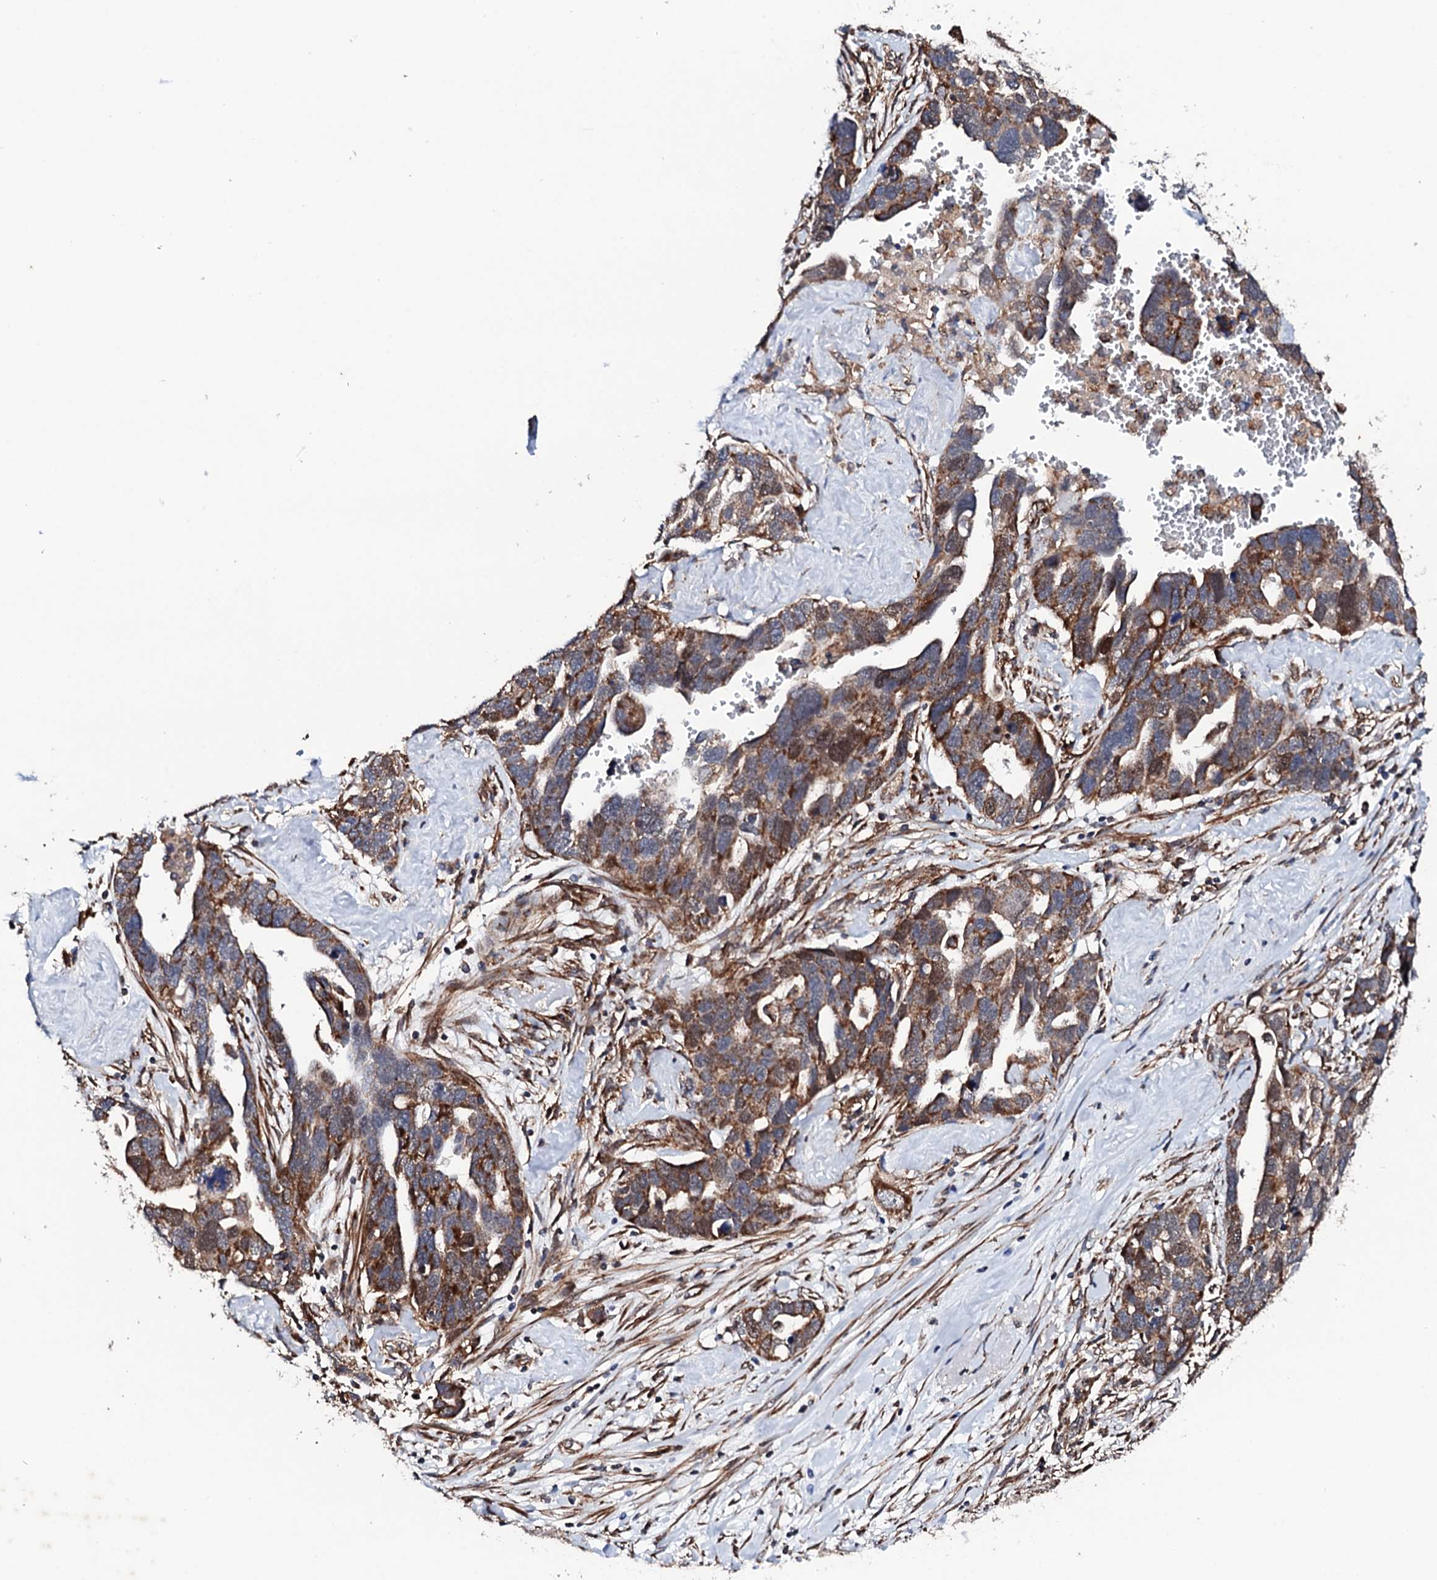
{"staining": {"intensity": "moderate", "quantity": "25%-75%", "location": "cytoplasmic/membranous"}, "tissue": "ovarian cancer", "cell_type": "Tumor cells", "image_type": "cancer", "snomed": [{"axis": "morphology", "description": "Cystadenocarcinoma, serous, NOS"}, {"axis": "topography", "description": "Ovary"}], "caption": "Immunohistochemical staining of human ovarian cancer shows moderate cytoplasmic/membranous protein expression in approximately 25%-75% of tumor cells.", "gene": "MTIF3", "patient": {"sex": "female", "age": 54}}